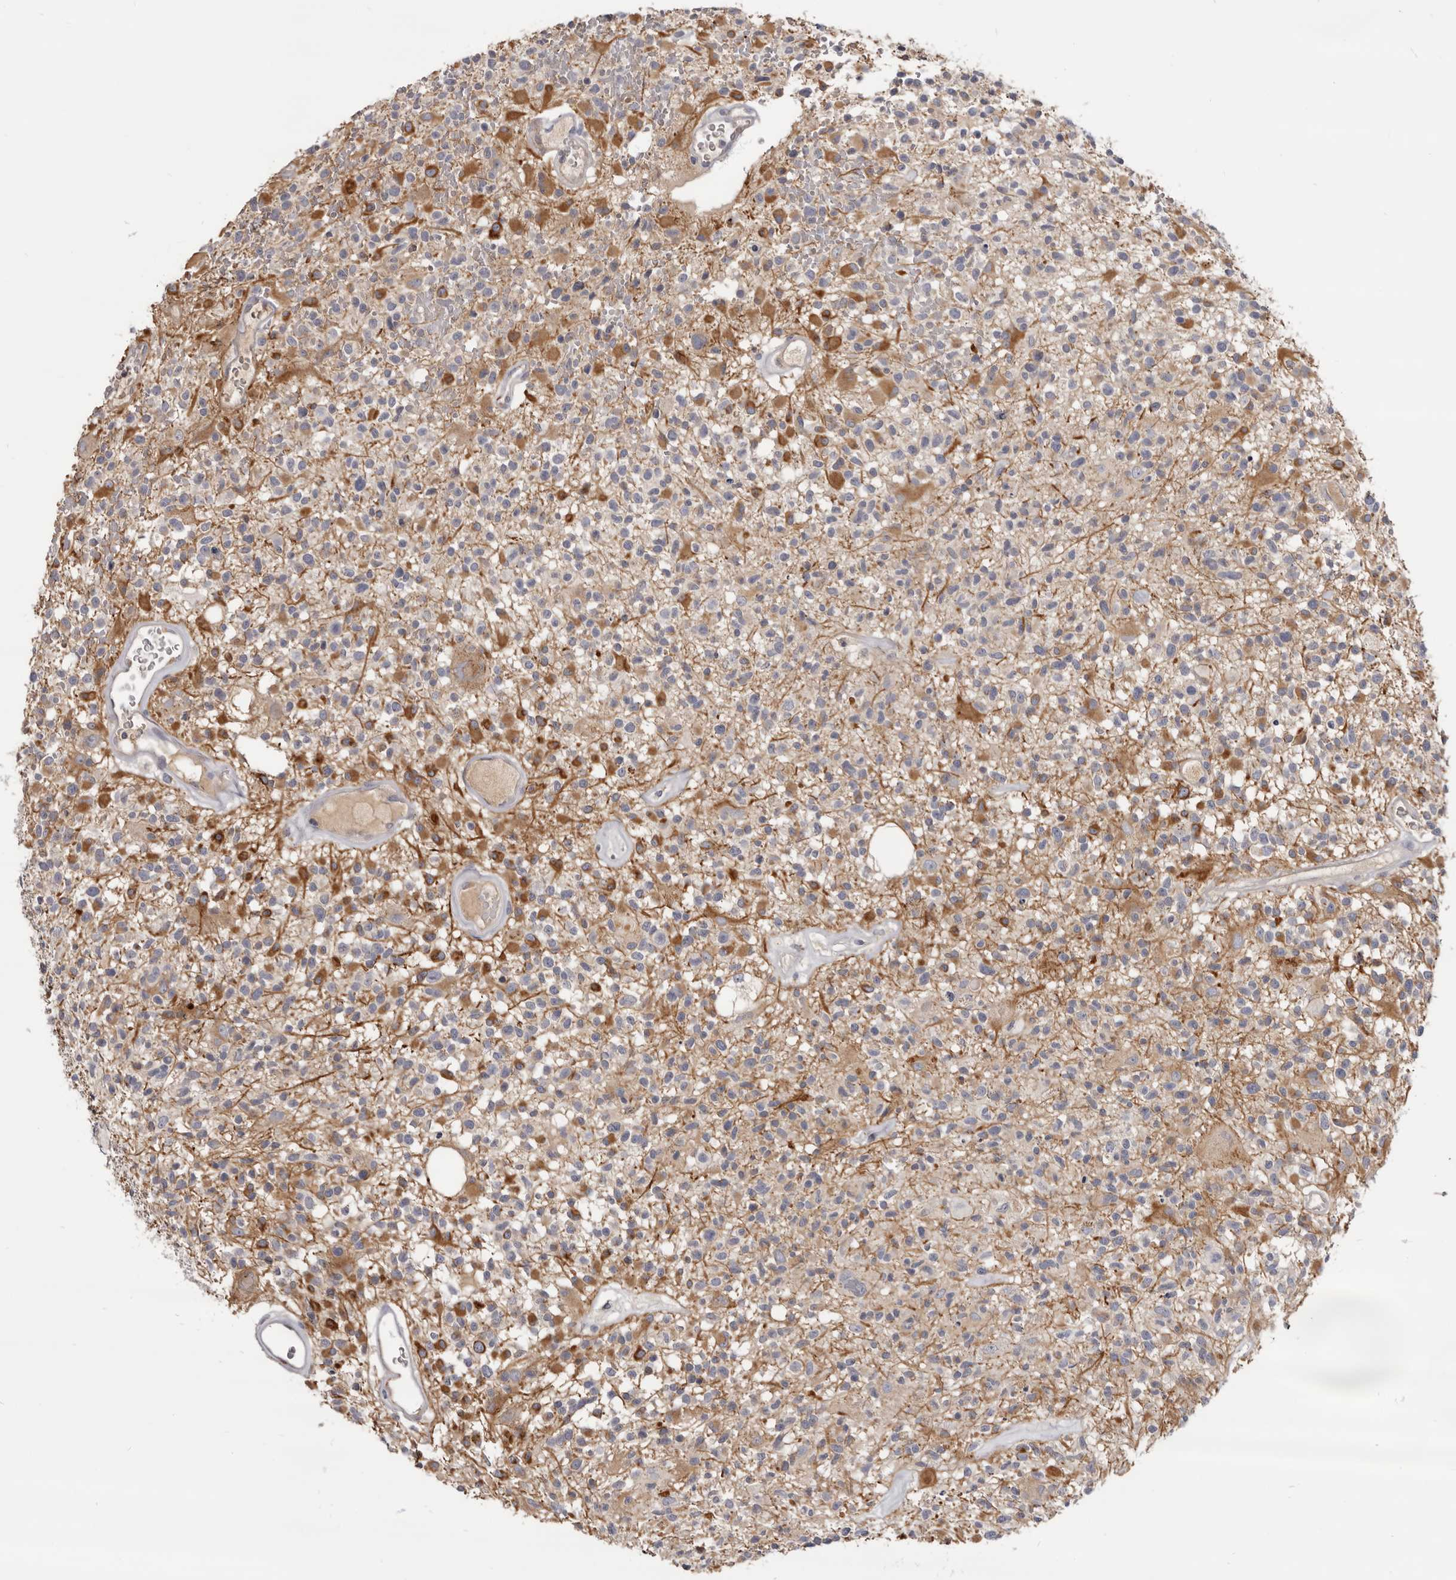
{"staining": {"intensity": "strong", "quantity": "25%-75%", "location": "cytoplasmic/membranous"}, "tissue": "glioma", "cell_type": "Tumor cells", "image_type": "cancer", "snomed": [{"axis": "morphology", "description": "Glioma, malignant, High grade"}, {"axis": "morphology", "description": "Glioblastoma, NOS"}, {"axis": "topography", "description": "Brain"}], "caption": "Malignant high-grade glioma stained with DAB immunohistochemistry (IHC) displays high levels of strong cytoplasmic/membranous positivity in about 25%-75% of tumor cells. (Brightfield microscopy of DAB IHC at high magnification).", "gene": "CGN", "patient": {"sex": "male", "age": 60}}